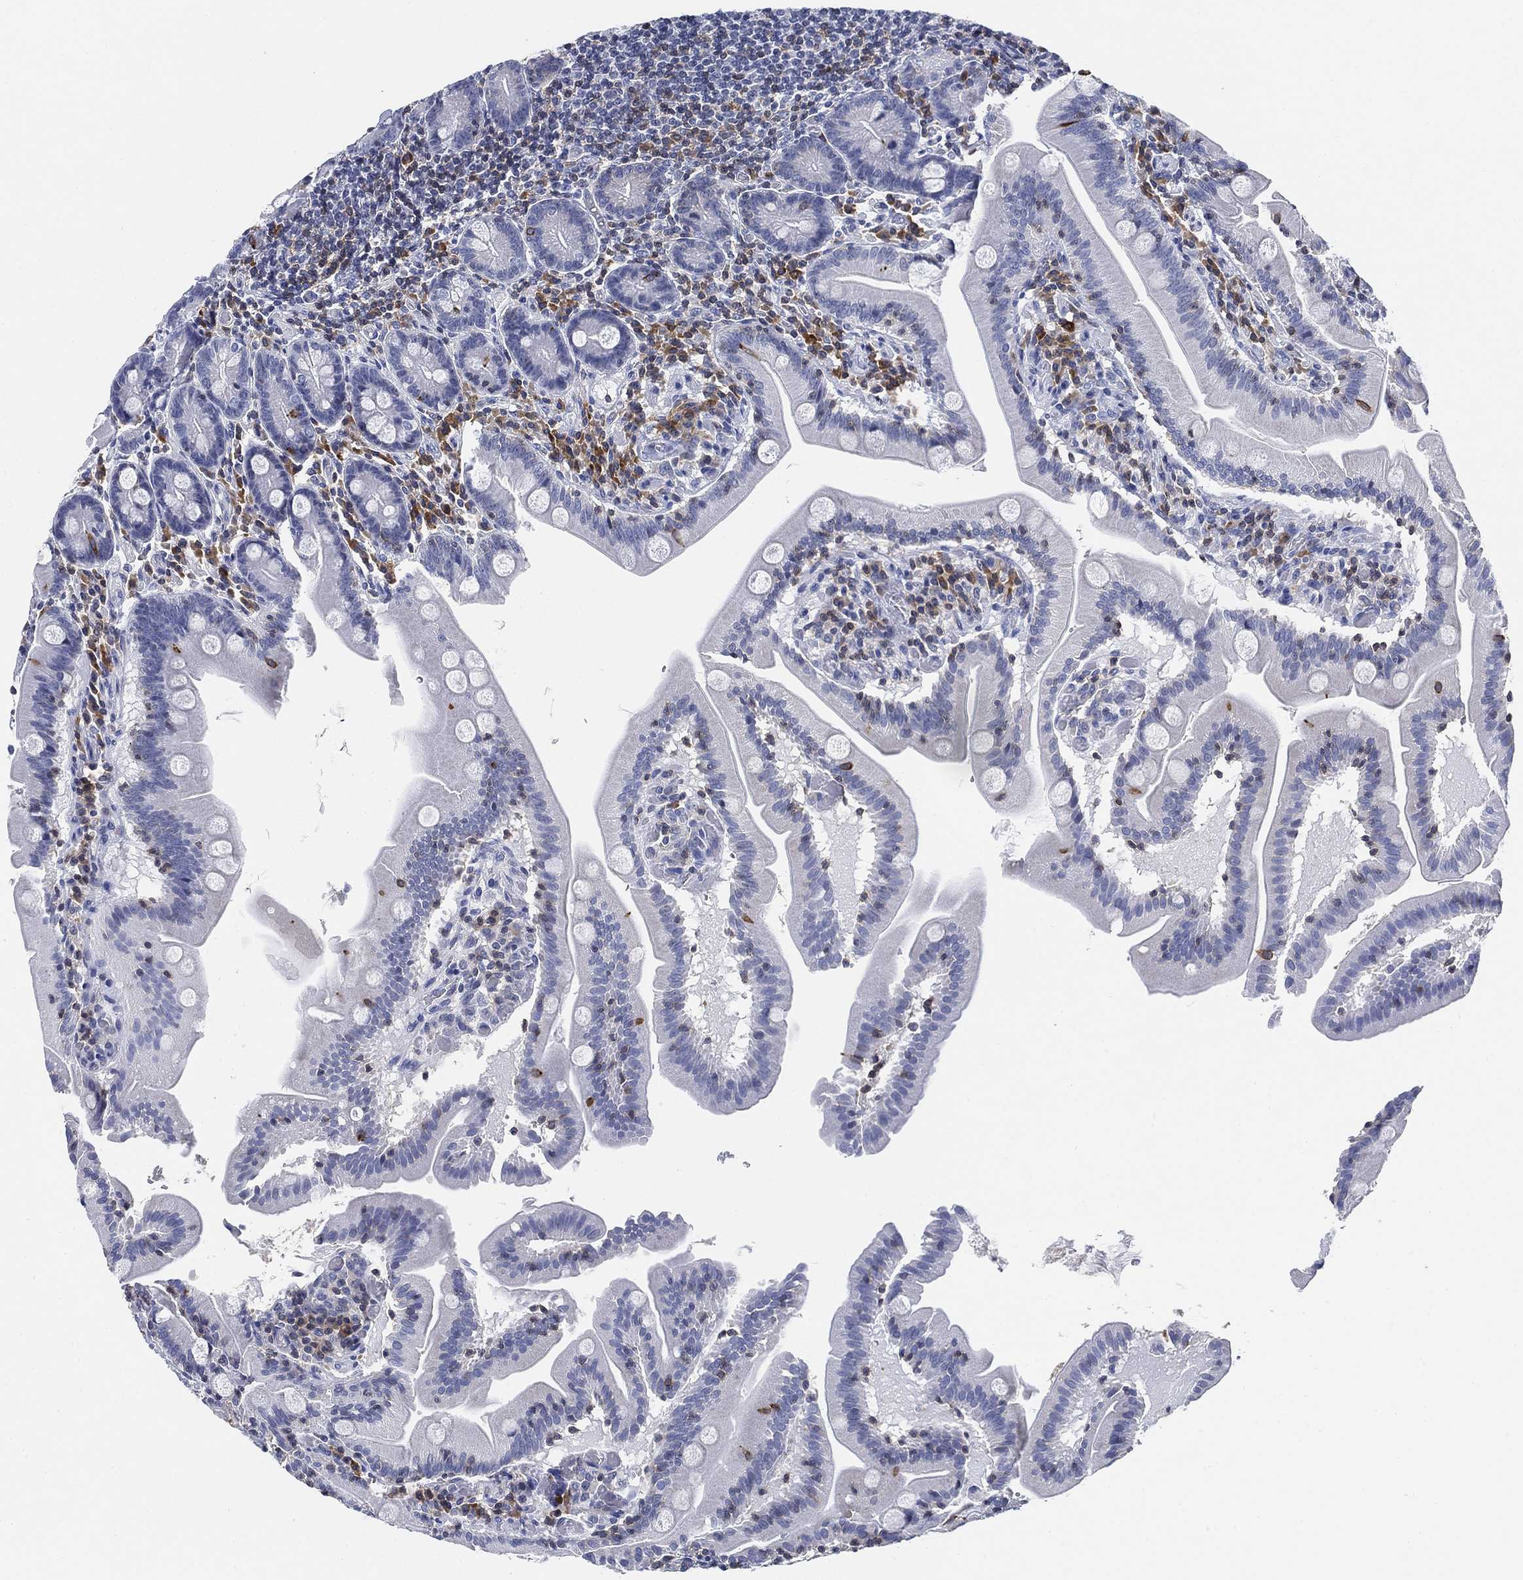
{"staining": {"intensity": "negative", "quantity": "none", "location": "none"}, "tissue": "small intestine", "cell_type": "Glandular cells", "image_type": "normal", "snomed": [{"axis": "morphology", "description": "Normal tissue, NOS"}, {"axis": "topography", "description": "Small intestine"}], "caption": "A micrograph of small intestine stained for a protein demonstrates no brown staining in glandular cells. (DAB (3,3'-diaminobenzidine) IHC with hematoxylin counter stain).", "gene": "FYB1", "patient": {"sex": "male", "age": 37}}